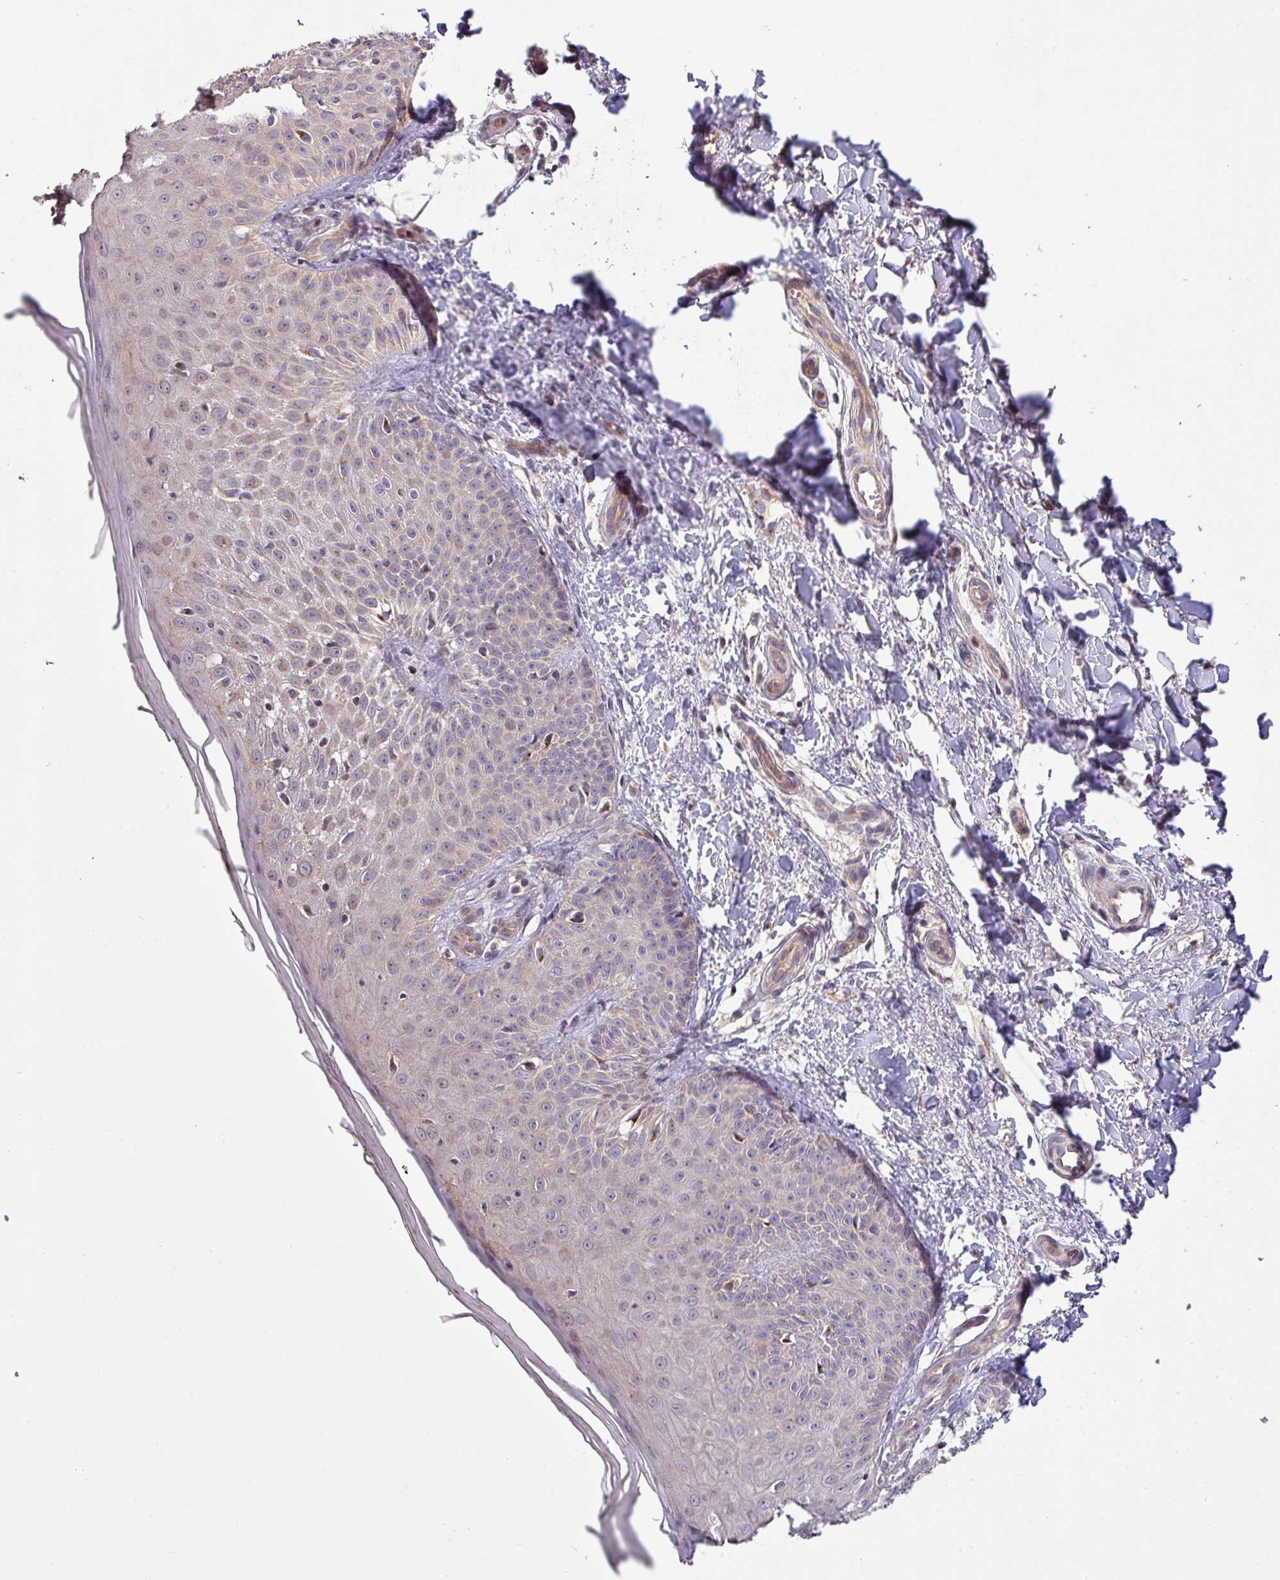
{"staining": {"intensity": "moderate", "quantity": "<25%", "location": "cytoplasmic/membranous"}, "tissue": "skin", "cell_type": "Fibroblasts", "image_type": "normal", "snomed": [{"axis": "morphology", "description": "Normal tissue, NOS"}, {"axis": "topography", "description": "Skin"}], "caption": "A histopathology image of human skin stained for a protein displays moderate cytoplasmic/membranous brown staining in fibroblasts.", "gene": "TIMMDC1", "patient": {"sex": "male", "age": 81}}